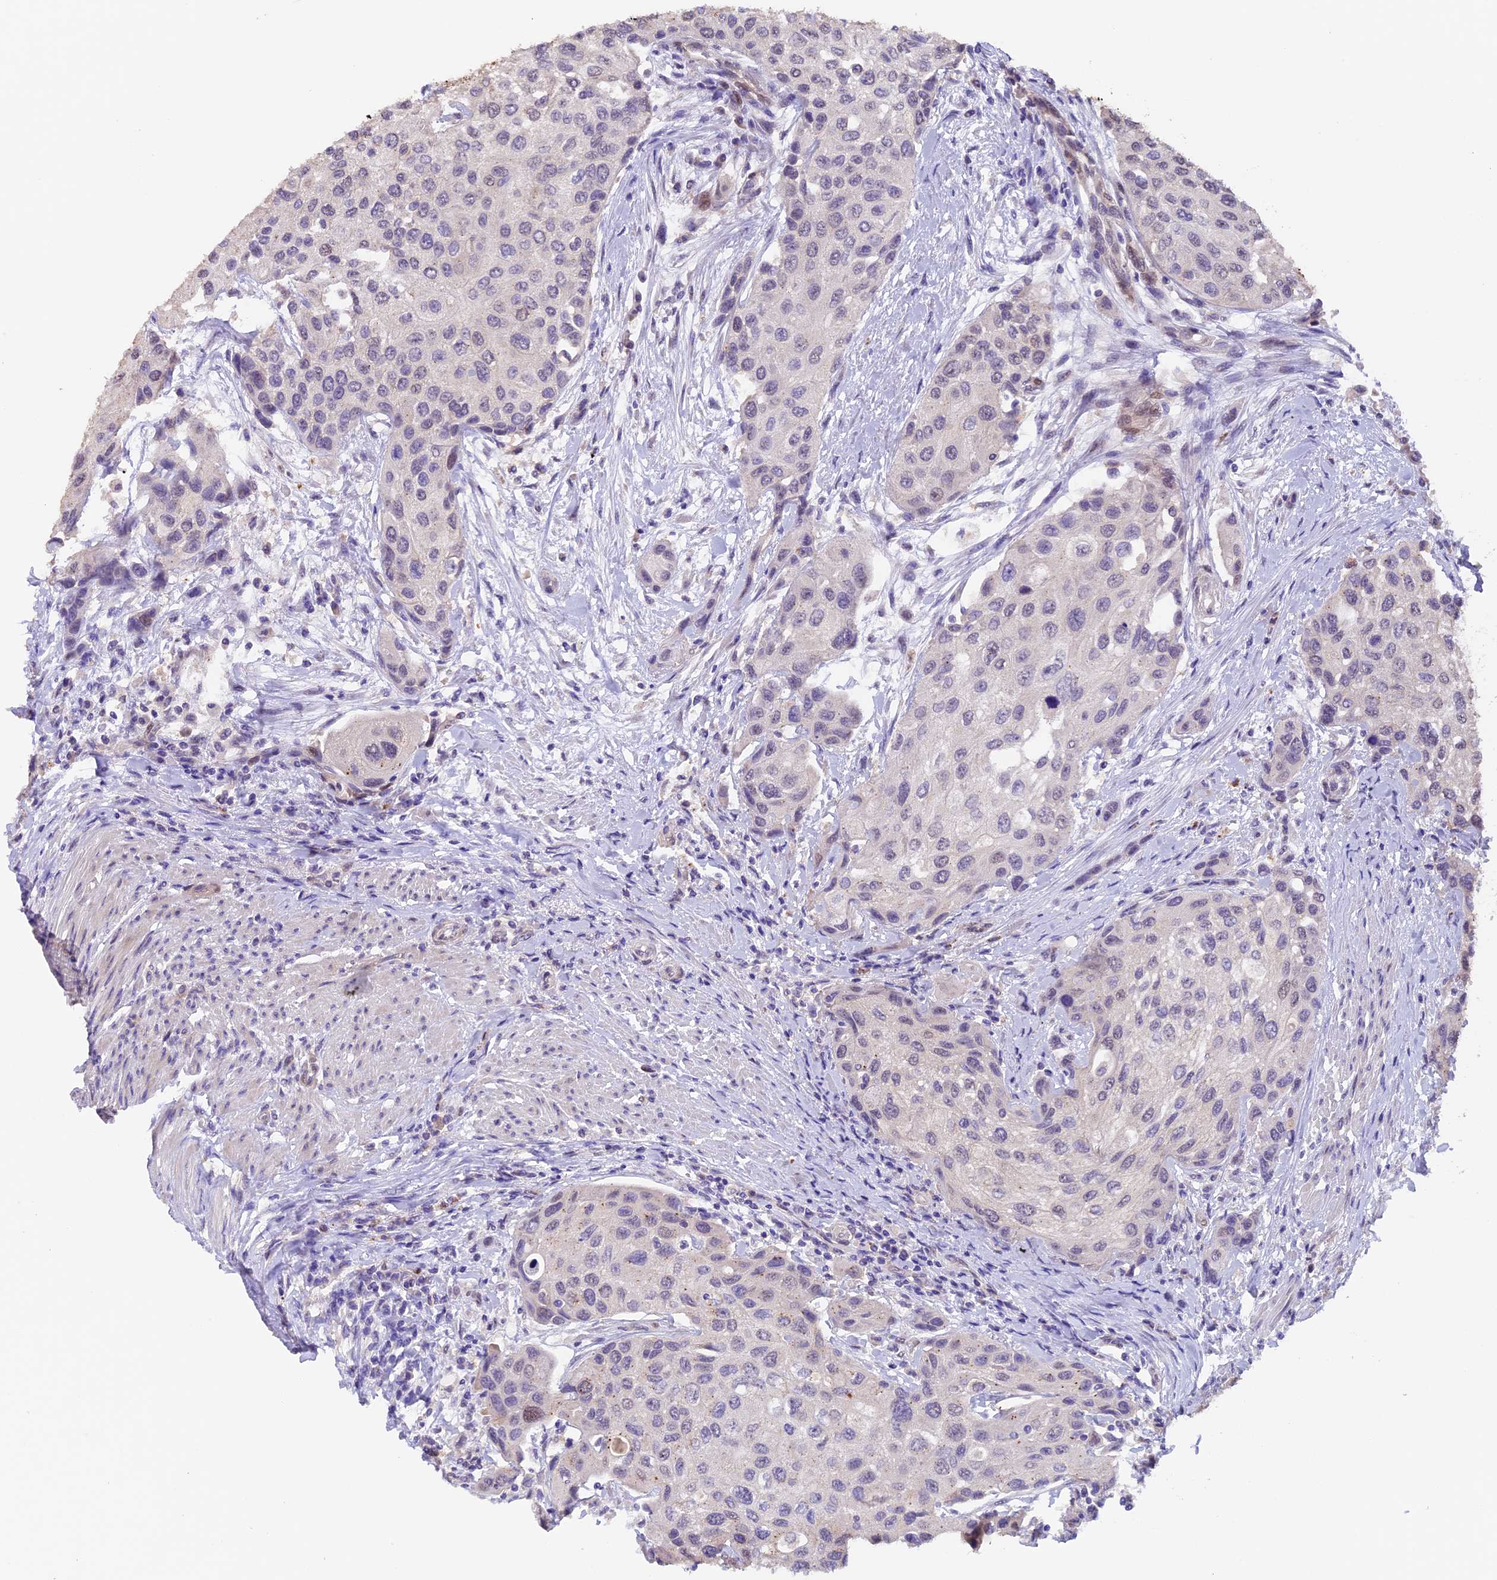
{"staining": {"intensity": "negative", "quantity": "none", "location": "none"}, "tissue": "urothelial cancer", "cell_type": "Tumor cells", "image_type": "cancer", "snomed": [{"axis": "morphology", "description": "Normal tissue, NOS"}, {"axis": "morphology", "description": "Urothelial carcinoma, High grade"}, {"axis": "topography", "description": "Vascular tissue"}, {"axis": "topography", "description": "Urinary bladder"}], "caption": "The micrograph reveals no significant expression in tumor cells of urothelial cancer.", "gene": "NCK2", "patient": {"sex": "female", "age": 56}}